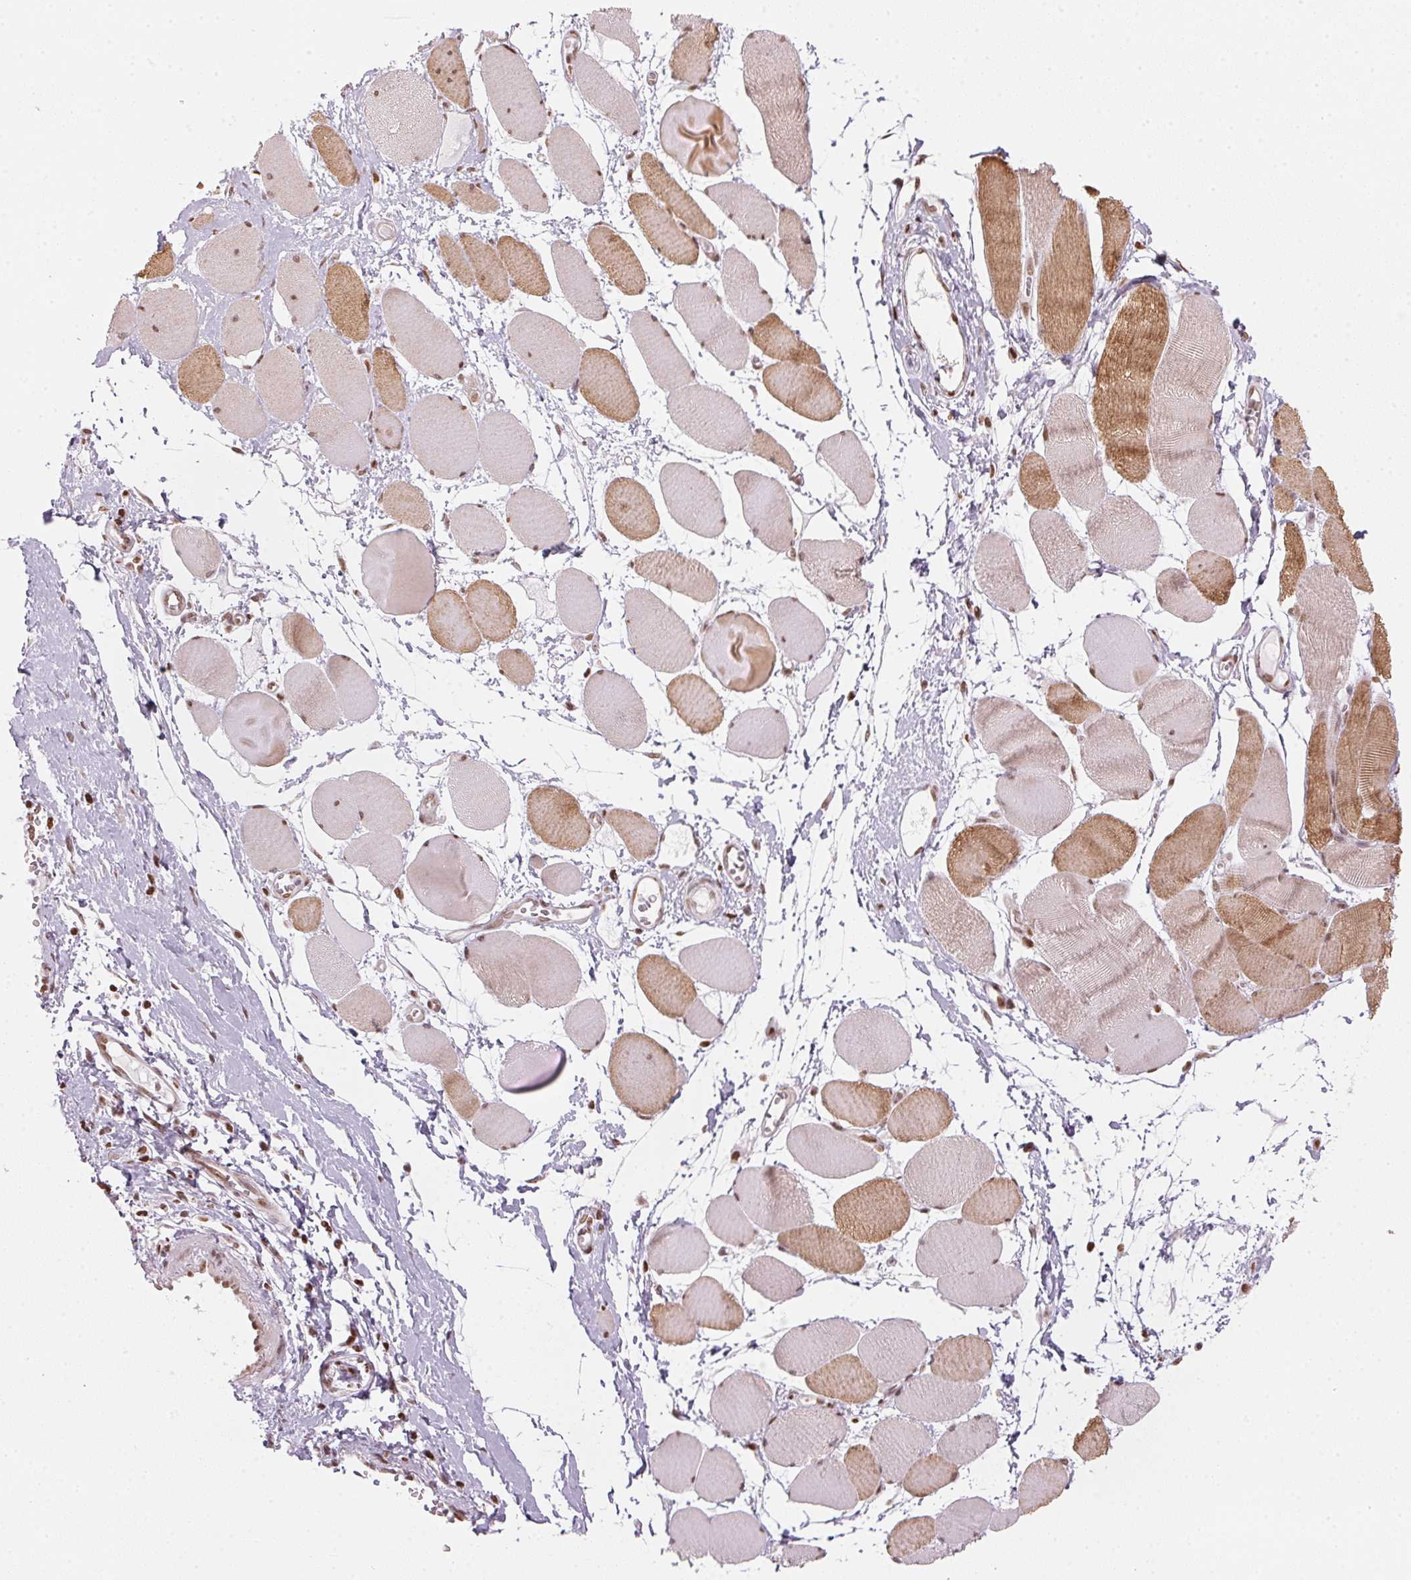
{"staining": {"intensity": "moderate", "quantity": "25%-75%", "location": "cytoplasmic/membranous,nuclear"}, "tissue": "skeletal muscle", "cell_type": "Myocytes", "image_type": "normal", "snomed": [{"axis": "morphology", "description": "Normal tissue, NOS"}, {"axis": "topography", "description": "Skeletal muscle"}], "caption": "Protein expression analysis of benign human skeletal muscle reveals moderate cytoplasmic/membranous,nuclear positivity in about 25%-75% of myocytes. Nuclei are stained in blue.", "gene": "KAT6A", "patient": {"sex": "female", "age": 75}}